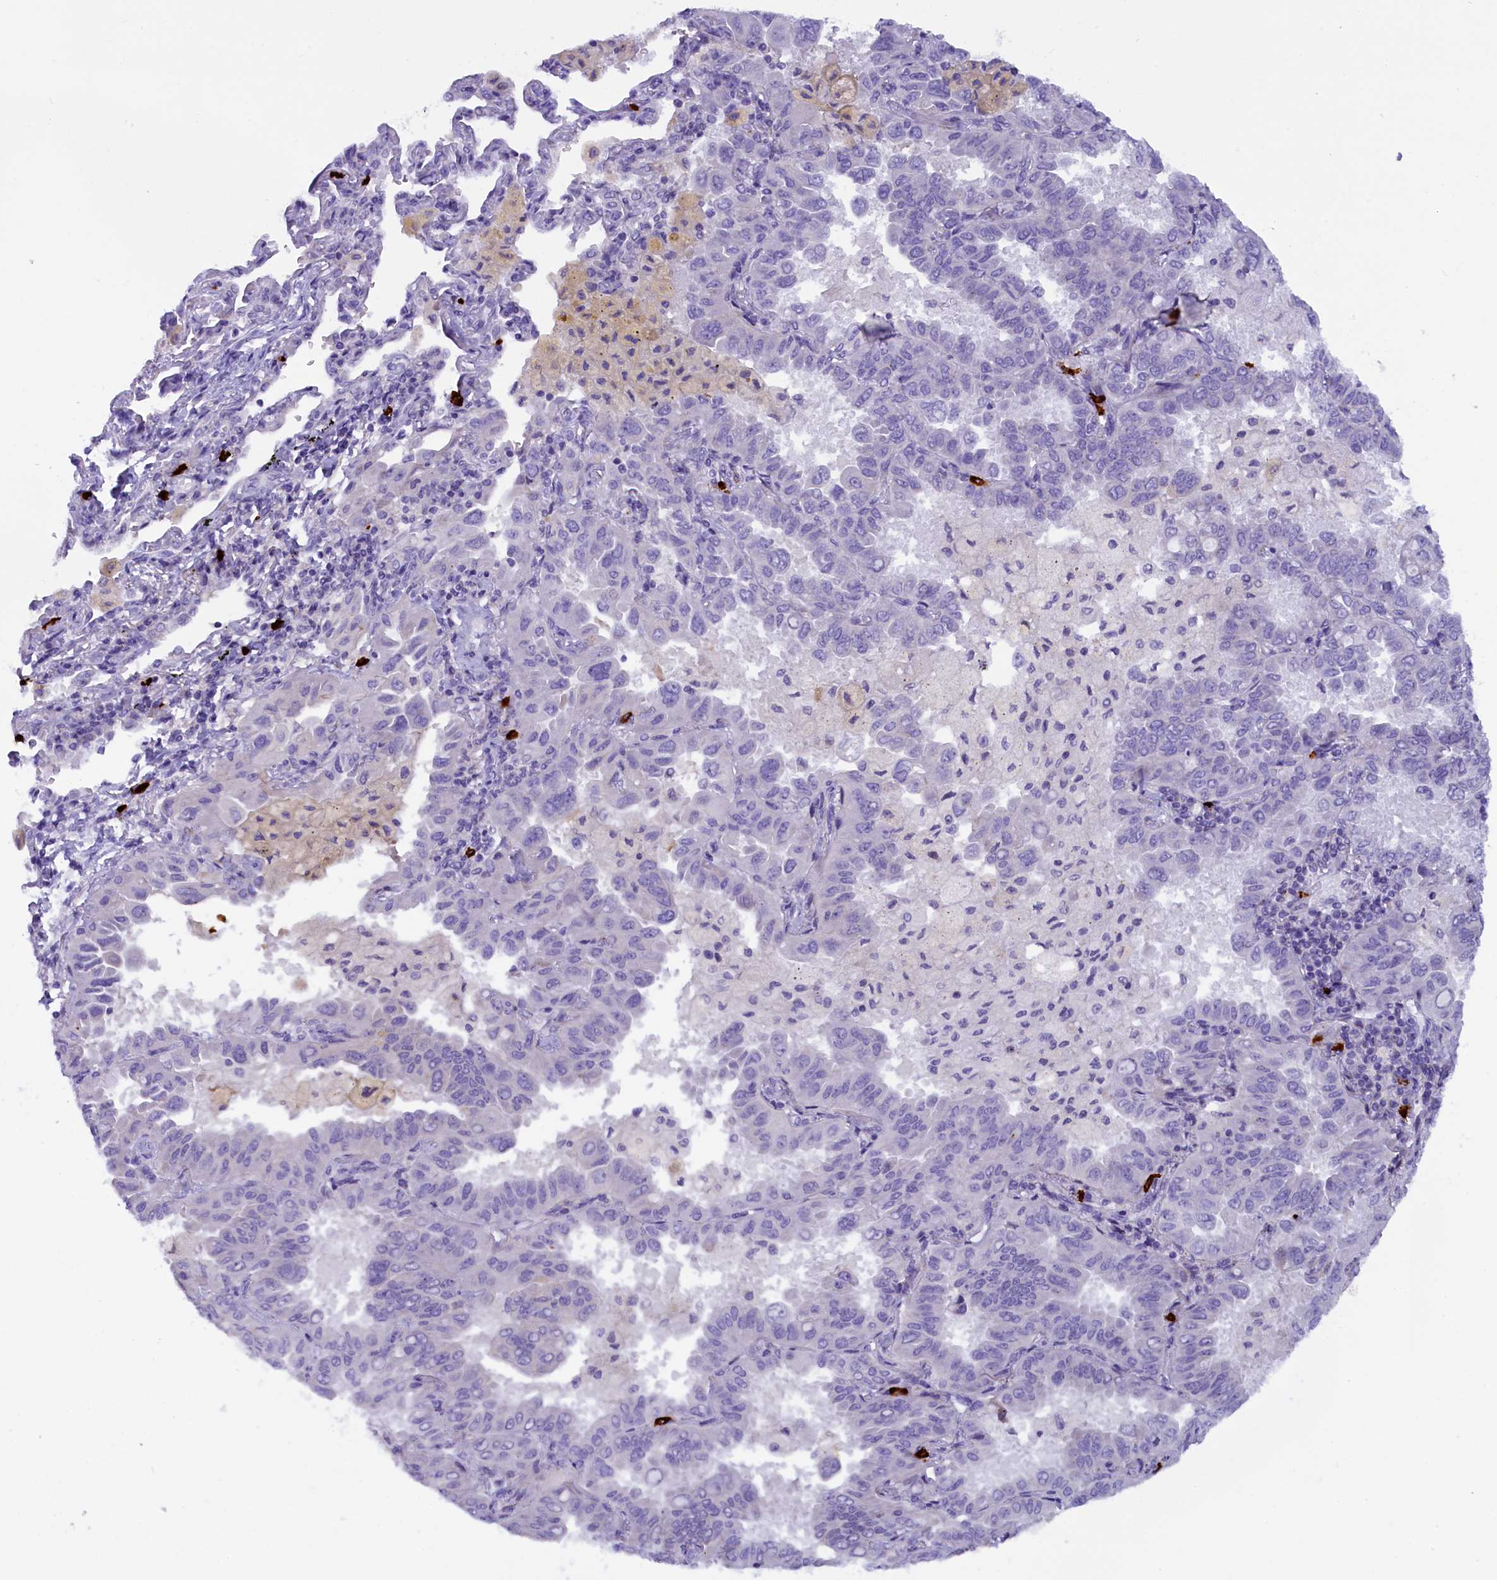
{"staining": {"intensity": "negative", "quantity": "none", "location": "none"}, "tissue": "lung cancer", "cell_type": "Tumor cells", "image_type": "cancer", "snomed": [{"axis": "morphology", "description": "Adenocarcinoma, NOS"}, {"axis": "topography", "description": "Lung"}], "caption": "This is an immunohistochemistry (IHC) histopathology image of human lung cancer (adenocarcinoma). There is no staining in tumor cells.", "gene": "RTTN", "patient": {"sex": "male", "age": 64}}